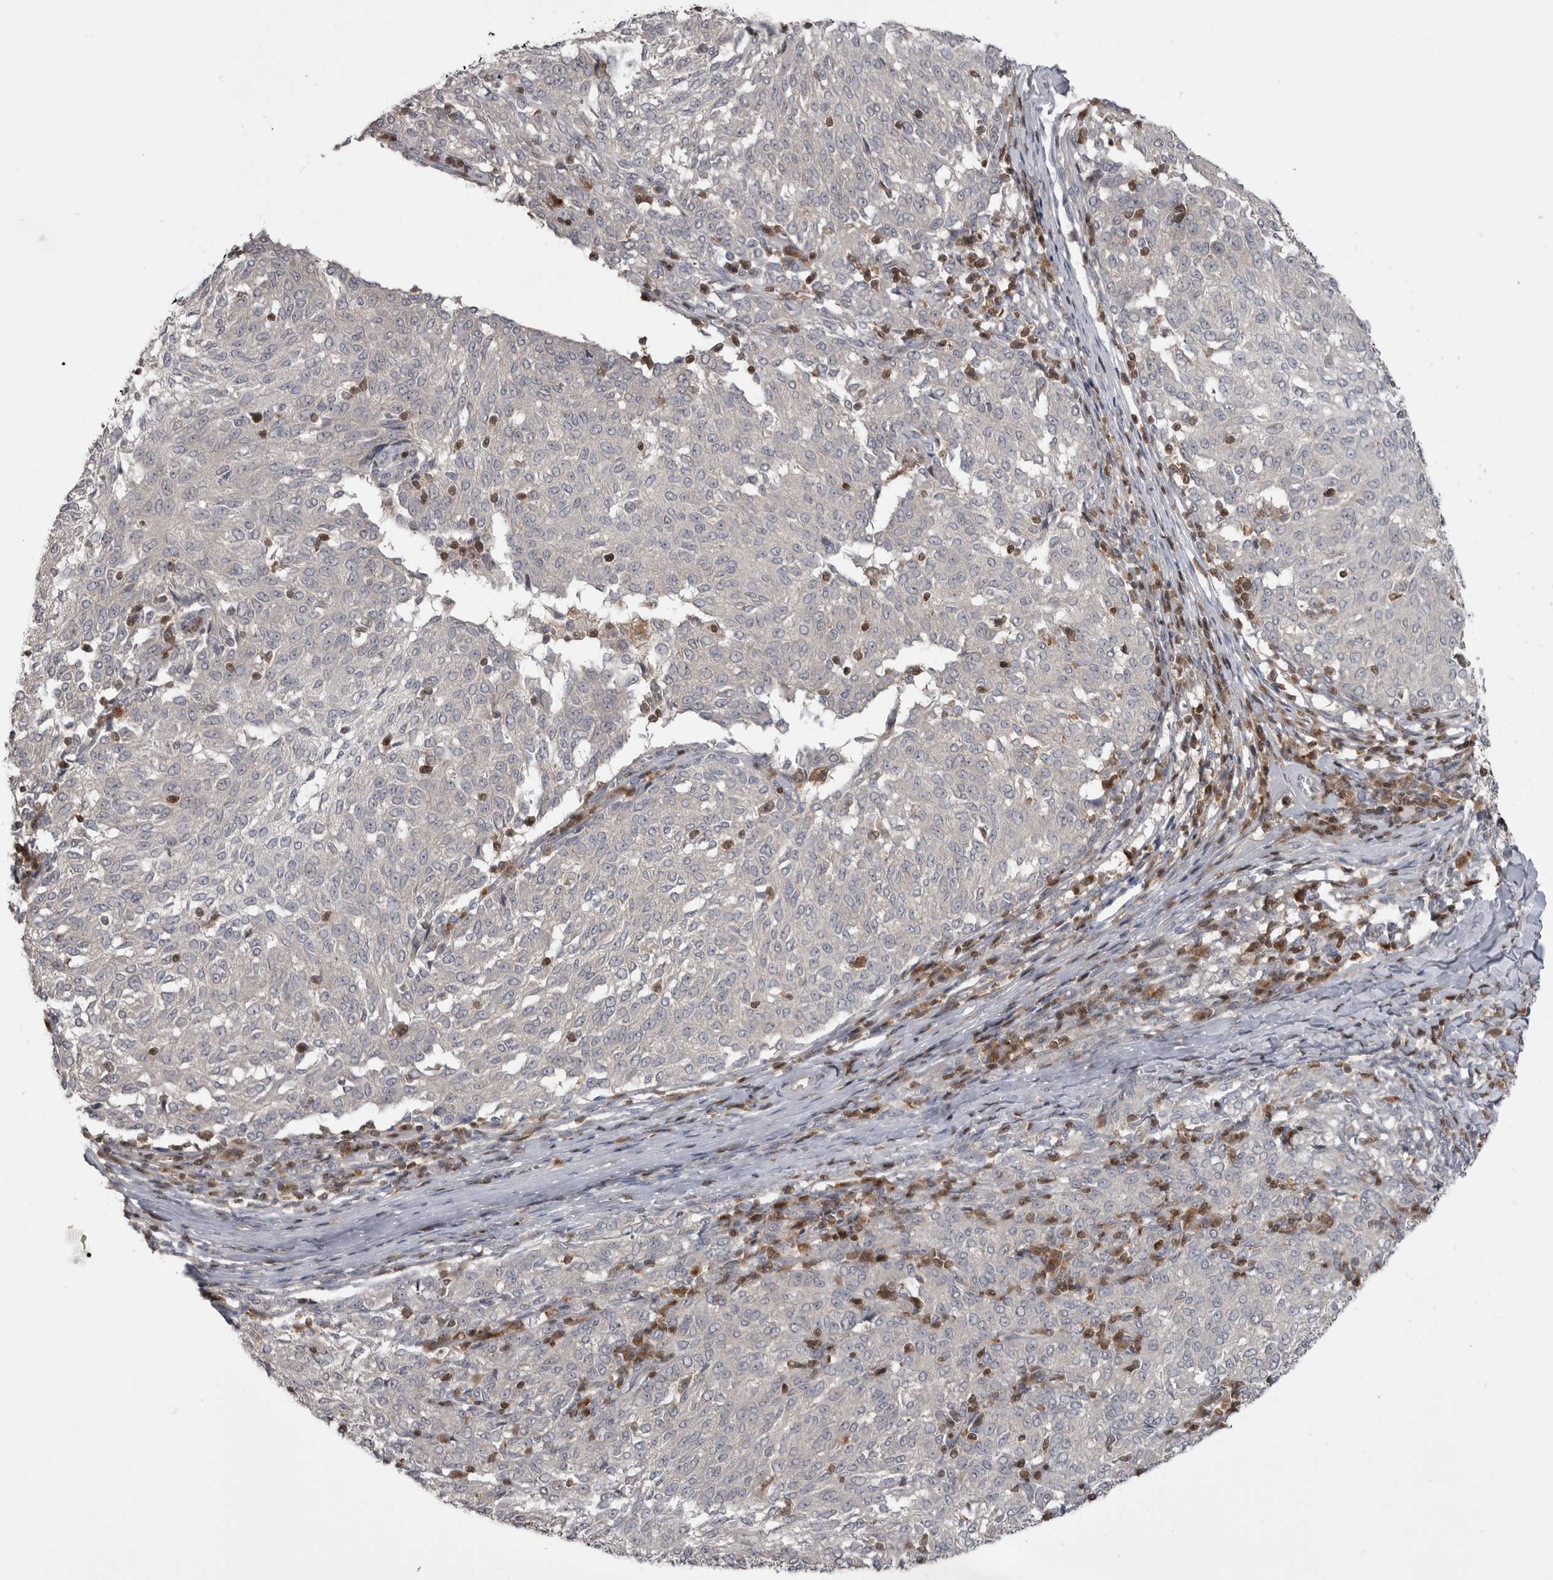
{"staining": {"intensity": "negative", "quantity": "none", "location": "none"}, "tissue": "melanoma", "cell_type": "Tumor cells", "image_type": "cancer", "snomed": [{"axis": "morphology", "description": "Malignant melanoma, NOS"}, {"axis": "topography", "description": "Skin"}], "caption": "High power microscopy micrograph of an IHC image of melanoma, revealing no significant positivity in tumor cells. (Brightfield microscopy of DAB (3,3'-diaminobenzidine) immunohistochemistry at high magnification).", "gene": "MAPK13", "patient": {"sex": "female", "age": 72}}